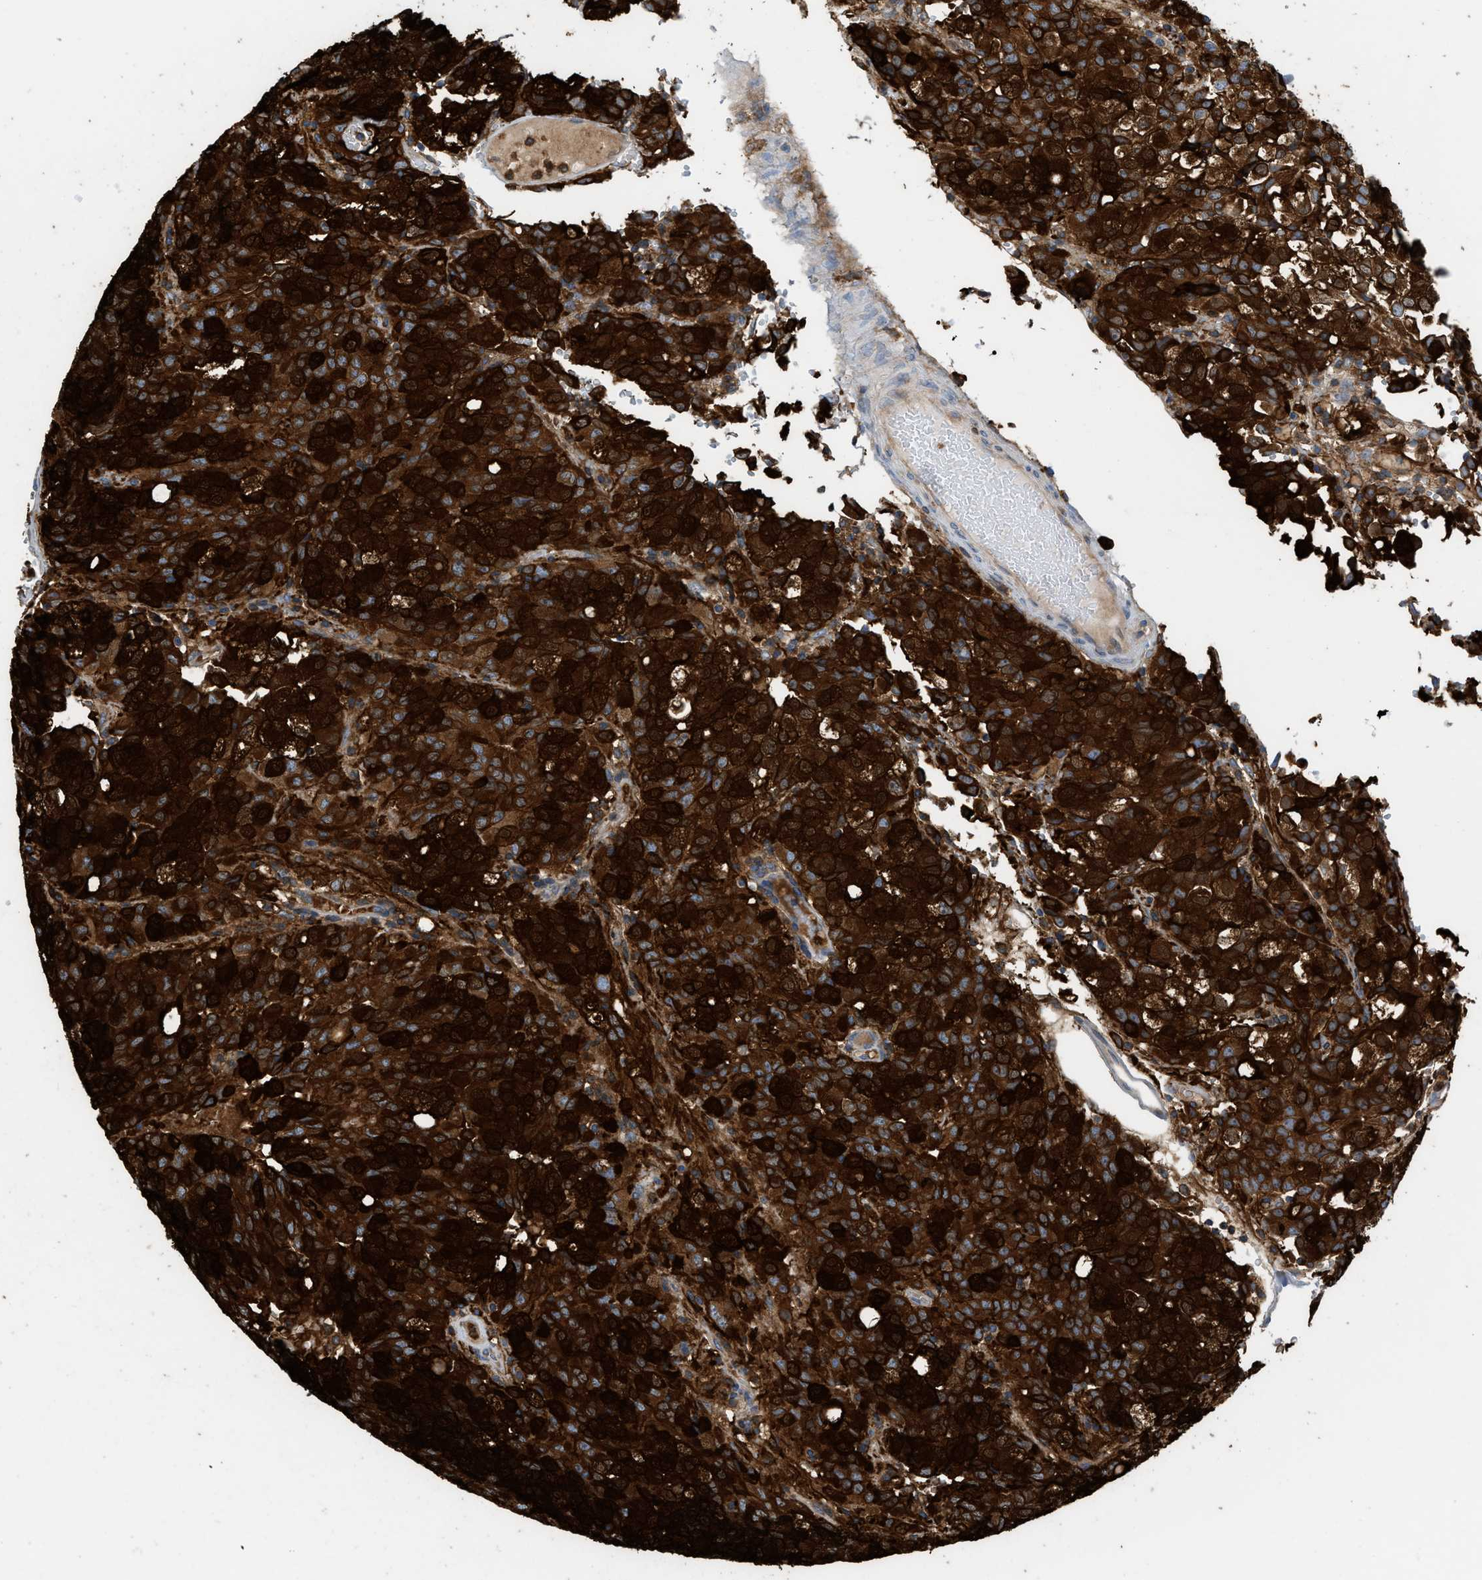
{"staining": {"intensity": "strong", "quantity": ">75%", "location": "cytoplasmic/membranous"}, "tissue": "glioma", "cell_type": "Tumor cells", "image_type": "cancer", "snomed": [{"axis": "morphology", "description": "Glioma, malignant, High grade"}, {"axis": "topography", "description": "Brain"}], "caption": "Glioma stained with a protein marker displays strong staining in tumor cells.", "gene": "GPAT4", "patient": {"sex": "male", "age": 32}}